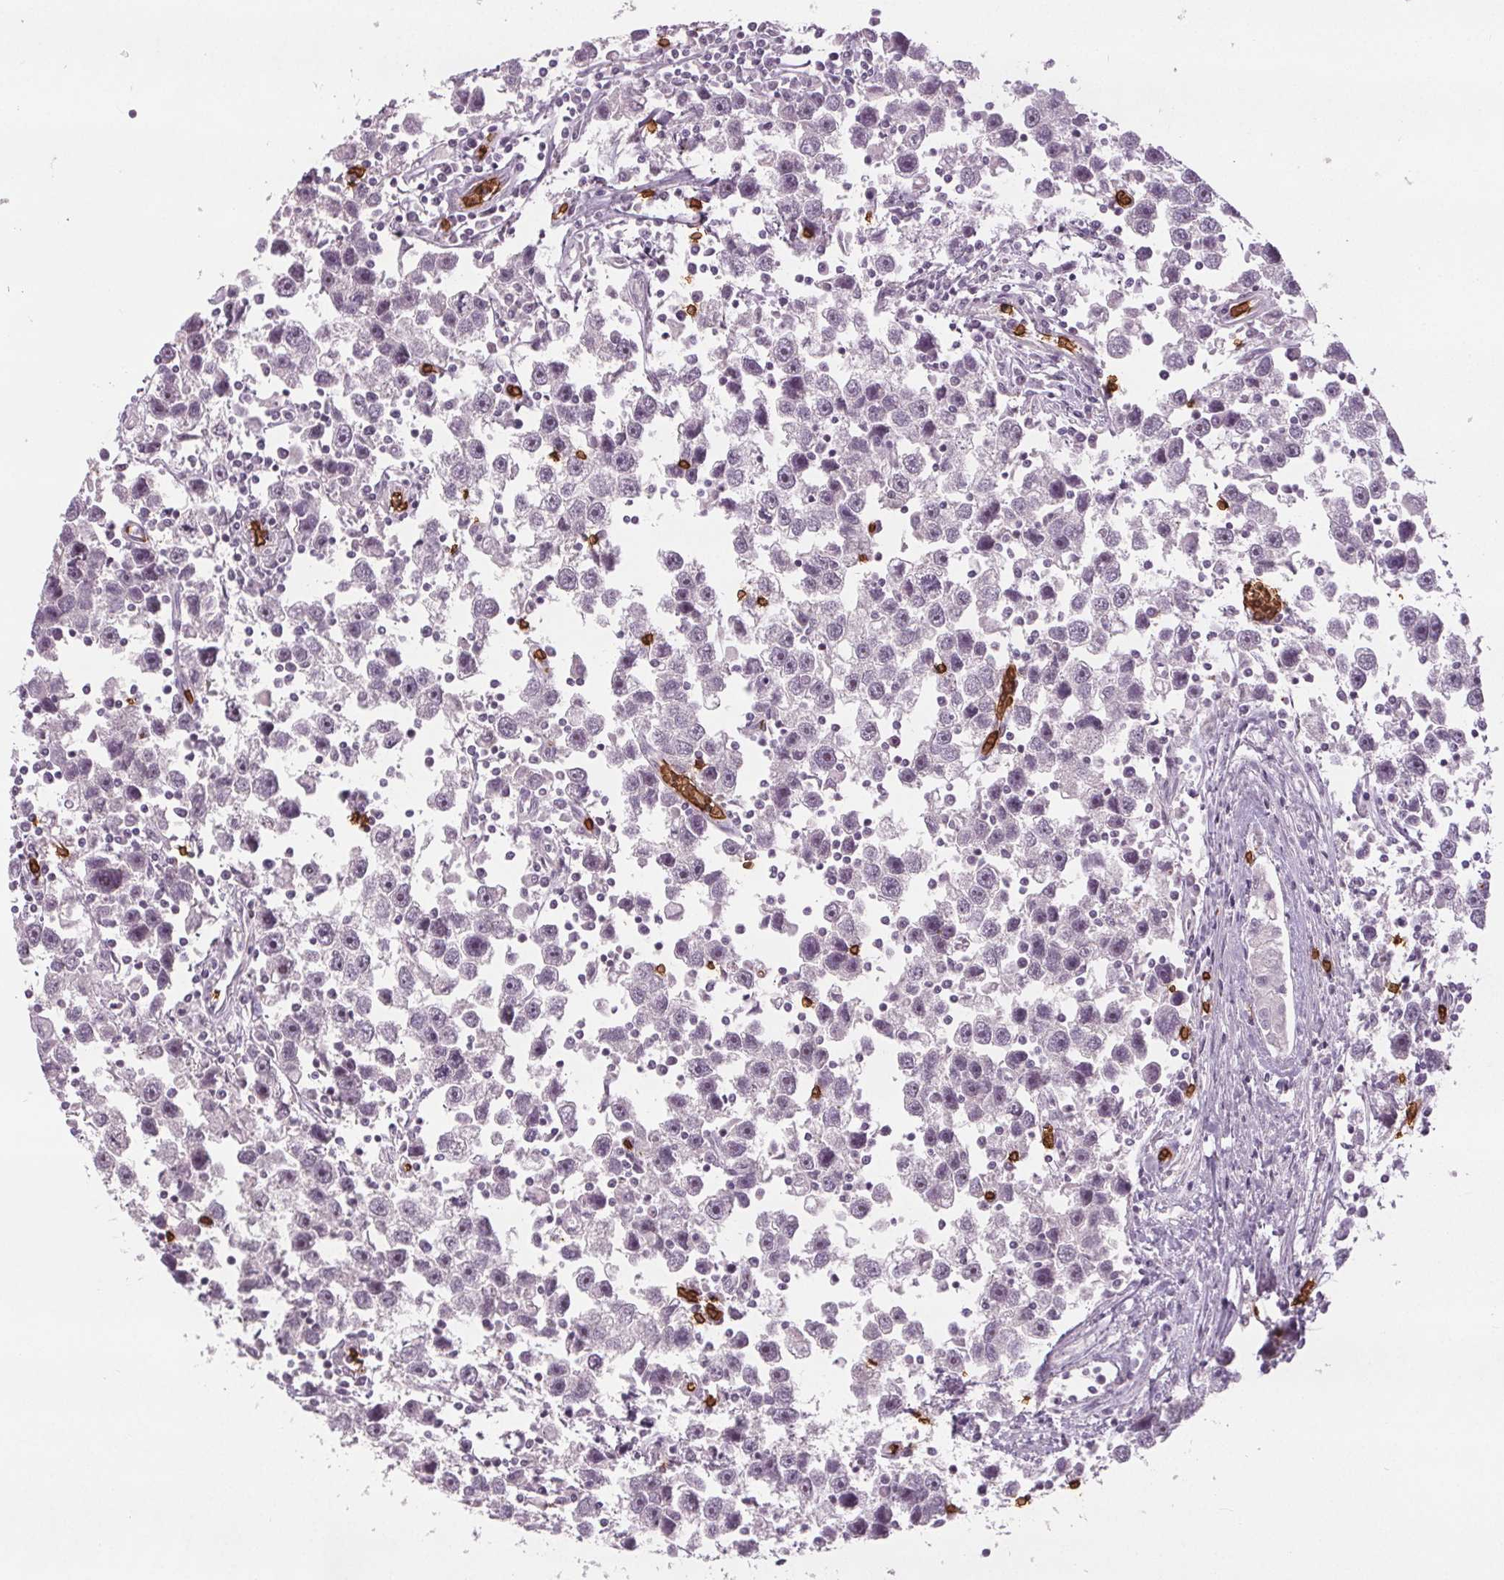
{"staining": {"intensity": "negative", "quantity": "none", "location": "none"}, "tissue": "testis cancer", "cell_type": "Tumor cells", "image_type": "cancer", "snomed": [{"axis": "morphology", "description": "Seminoma, NOS"}, {"axis": "topography", "description": "Testis"}], "caption": "This is an IHC image of testis cancer (seminoma). There is no positivity in tumor cells.", "gene": "SLC4A1", "patient": {"sex": "male", "age": 30}}